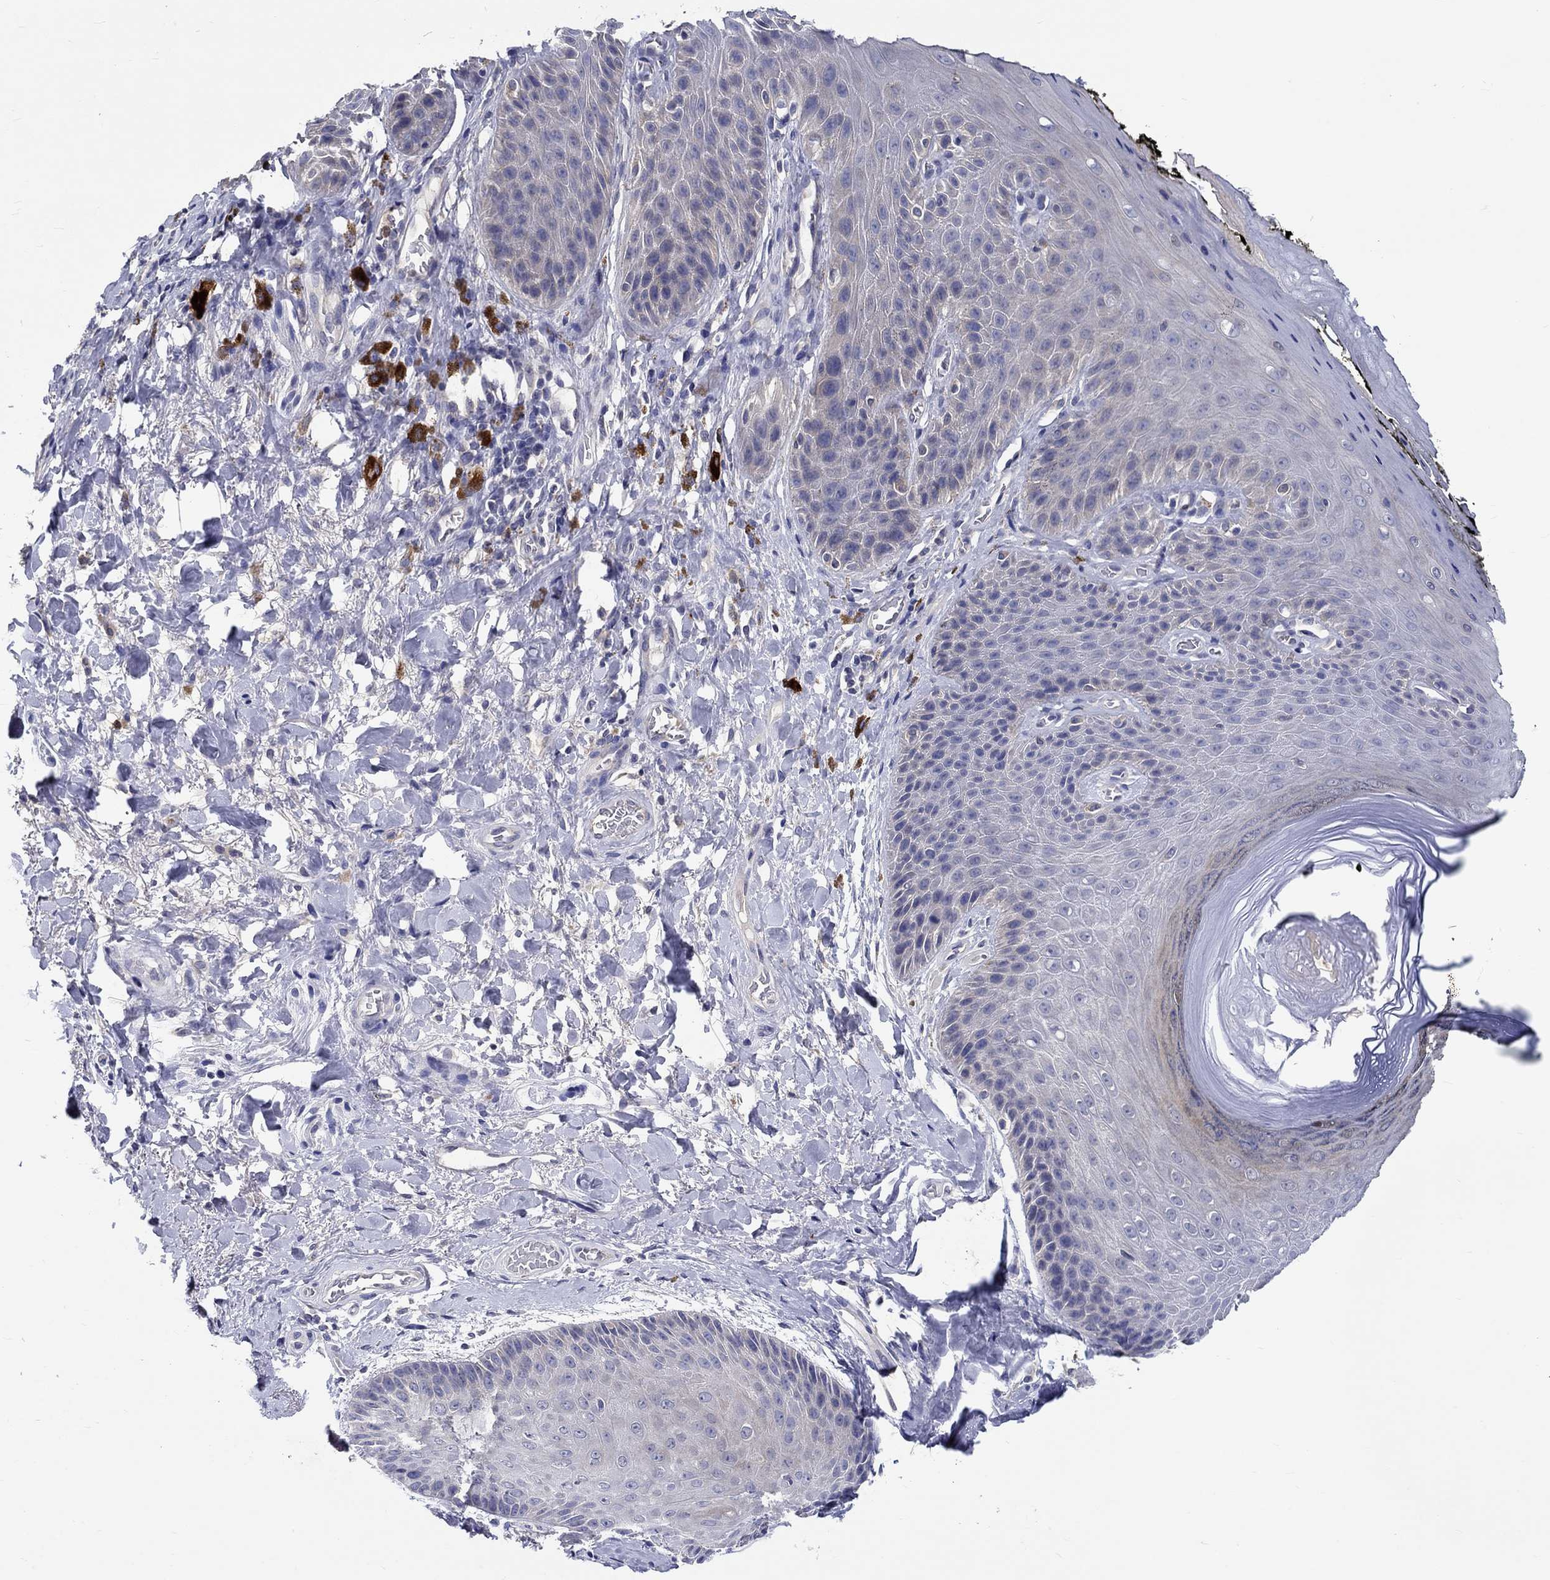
{"staining": {"intensity": "negative", "quantity": "none", "location": "none"}, "tissue": "skin", "cell_type": "Epidermal cells", "image_type": "normal", "snomed": [{"axis": "morphology", "description": "Normal tissue, NOS"}, {"axis": "topography", "description": "Anal"}, {"axis": "topography", "description": "Peripheral nerve tissue"}], "caption": "IHC histopathology image of normal skin: human skin stained with DAB shows no significant protein expression in epidermal cells. The staining was performed using DAB to visualize the protein expression in brown, while the nuclei were stained in blue with hematoxylin (Magnification: 20x).", "gene": "CHIT1", "patient": {"sex": "male", "age": 53}}